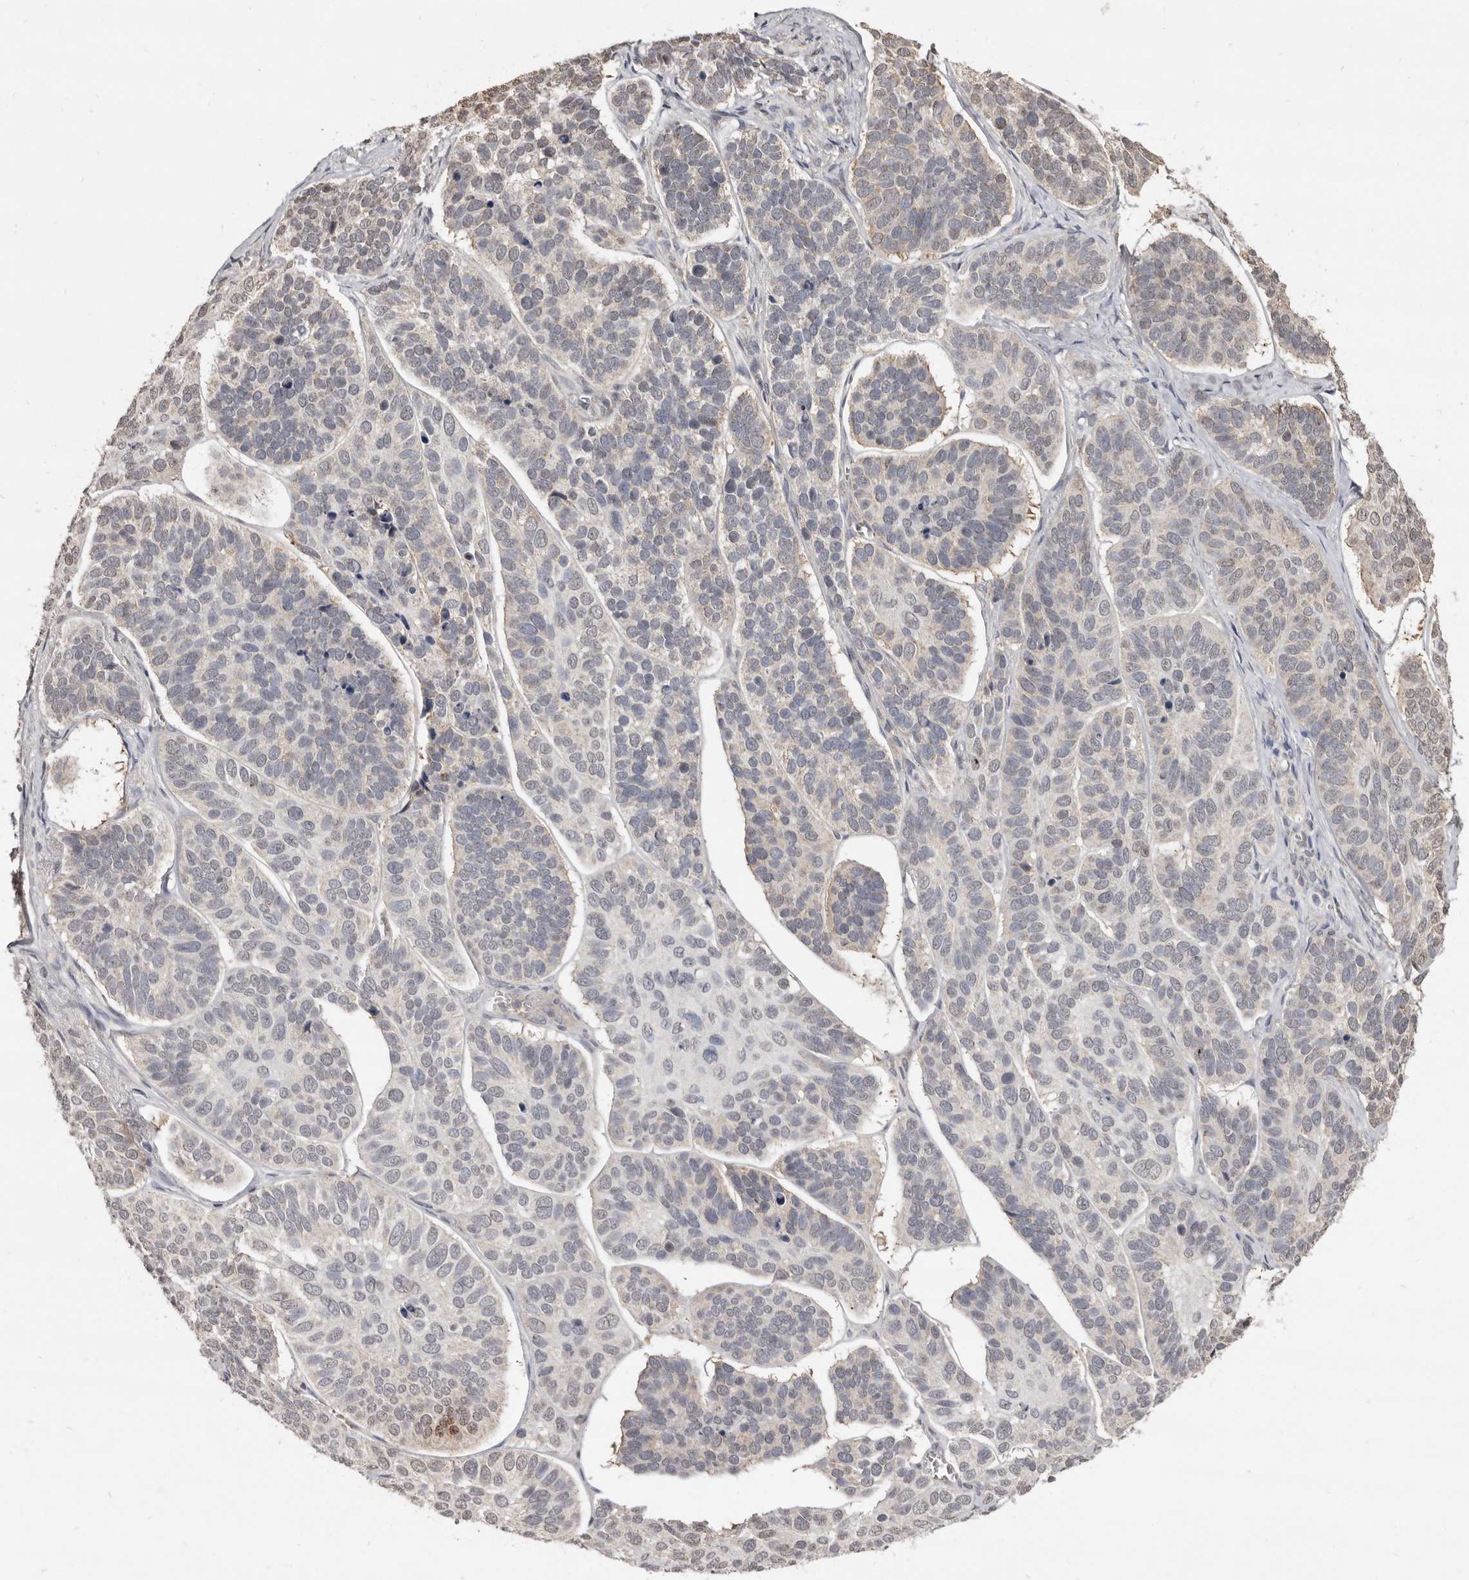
{"staining": {"intensity": "negative", "quantity": "none", "location": "none"}, "tissue": "skin cancer", "cell_type": "Tumor cells", "image_type": "cancer", "snomed": [{"axis": "morphology", "description": "Basal cell carcinoma"}, {"axis": "topography", "description": "Skin"}], "caption": "Human basal cell carcinoma (skin) stained for a protein using IHC demonstrates no expression in tumor cells.", "gene": "LINGO2", "patient": {"sex": "male", "age": 62}}